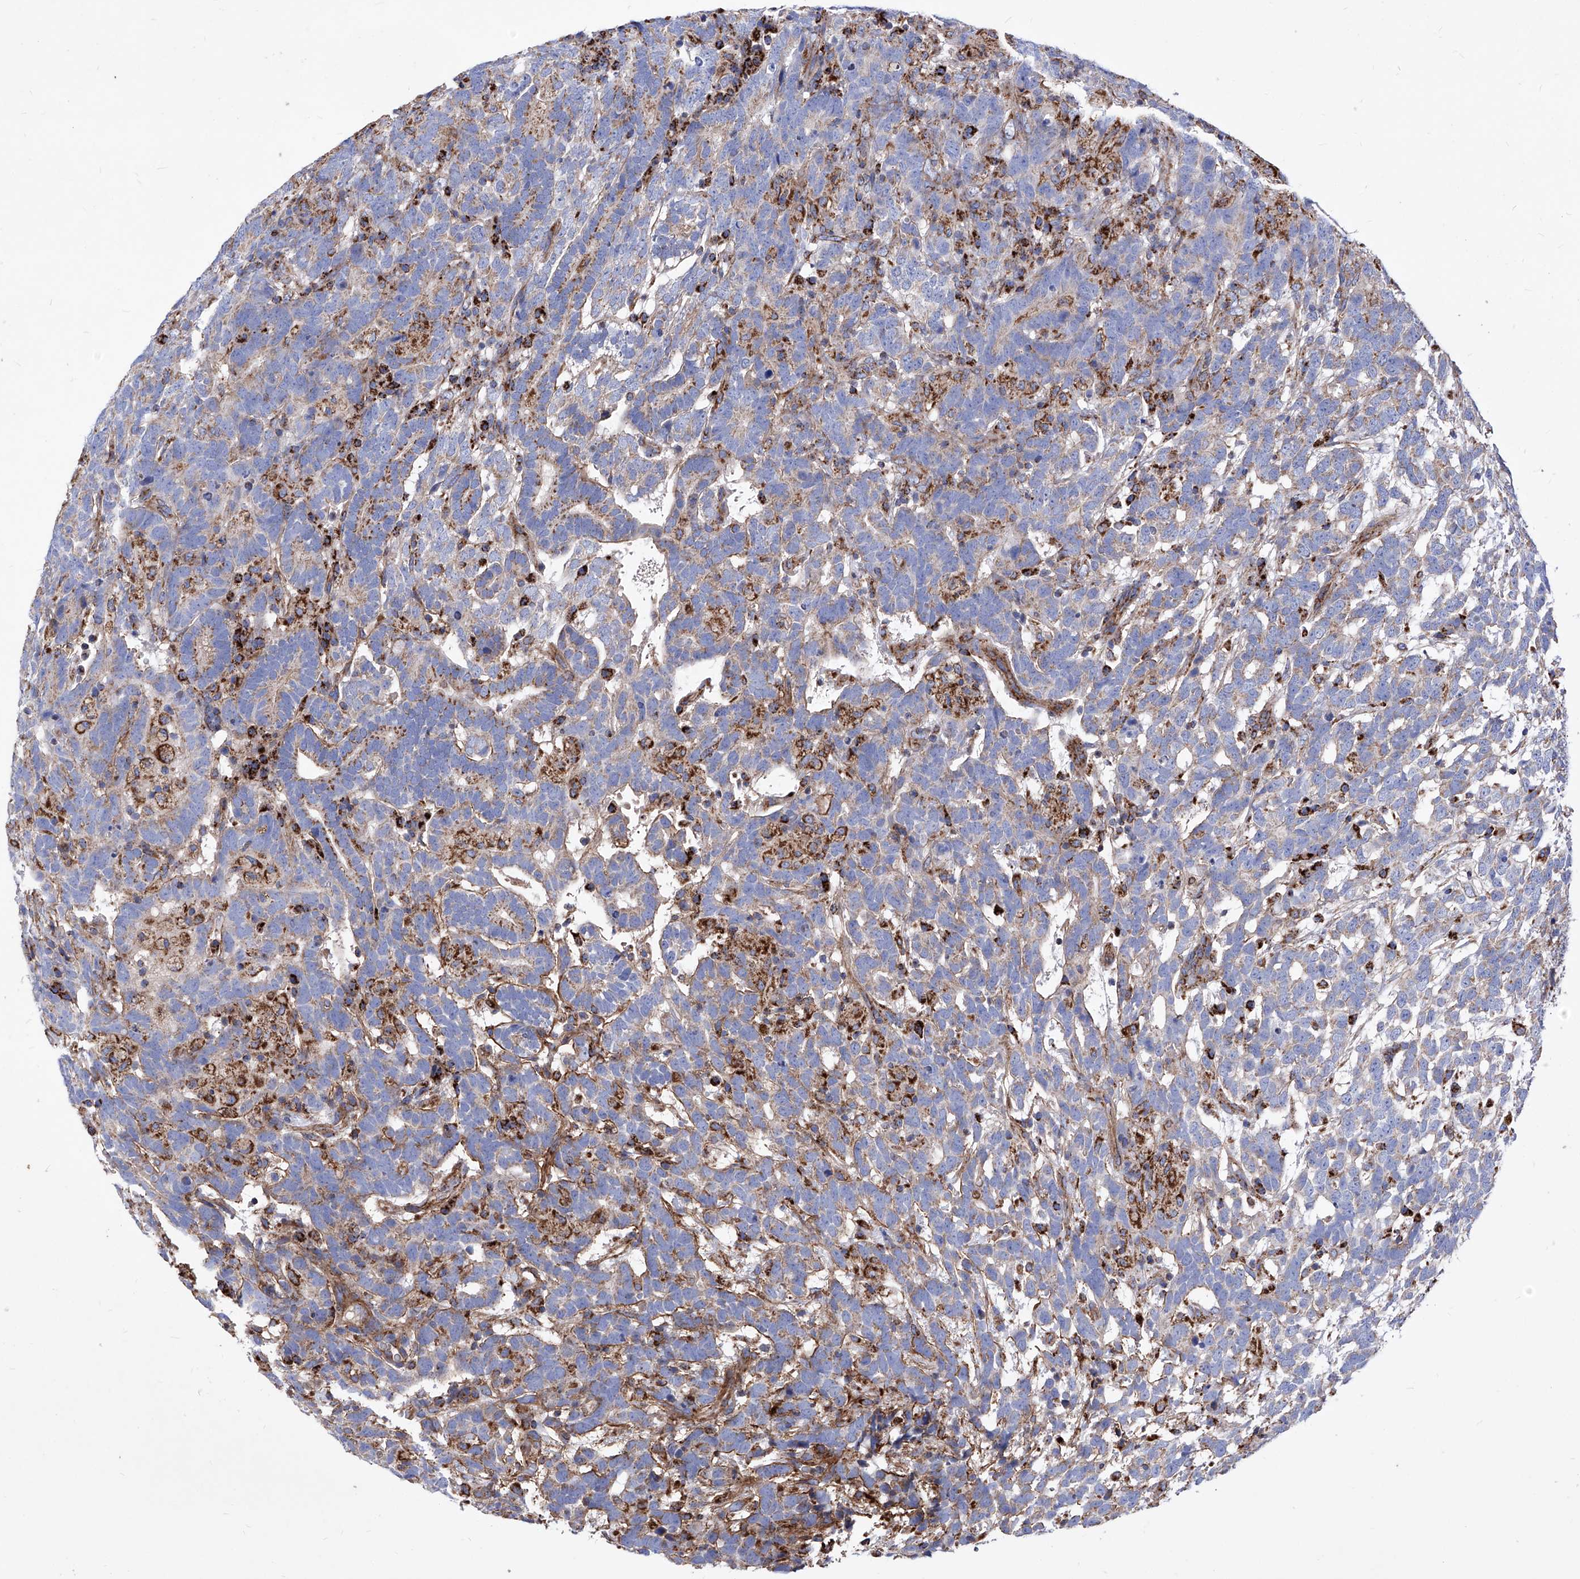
{"staining": {"intensity": "moderate", "quantity": "25%-75%", "location": "cytoplasmic/membranous"}, "tissue": "testis cancer", "cell_type": "Tumor cells", "image_type": "cancer", "snomed": [{"axis": "morphology", "description": "Carcinoma, Embryonal, NOS"}, {"axis": "topography", "description": "Testis"}], "caption": "High-magnification brightfield microscopy of embryonal carcinoma (testis) stained with DAB (3,3'-diaminobenzidine) (brown) and counterstained with hematoxylin (blue). tumor cells exhibit moderate cytoplasmic/membranous positivity is identified in about25%-75% of cells.", "gene": "HRNR", "patient": {"sex": "male", "age": 26}}